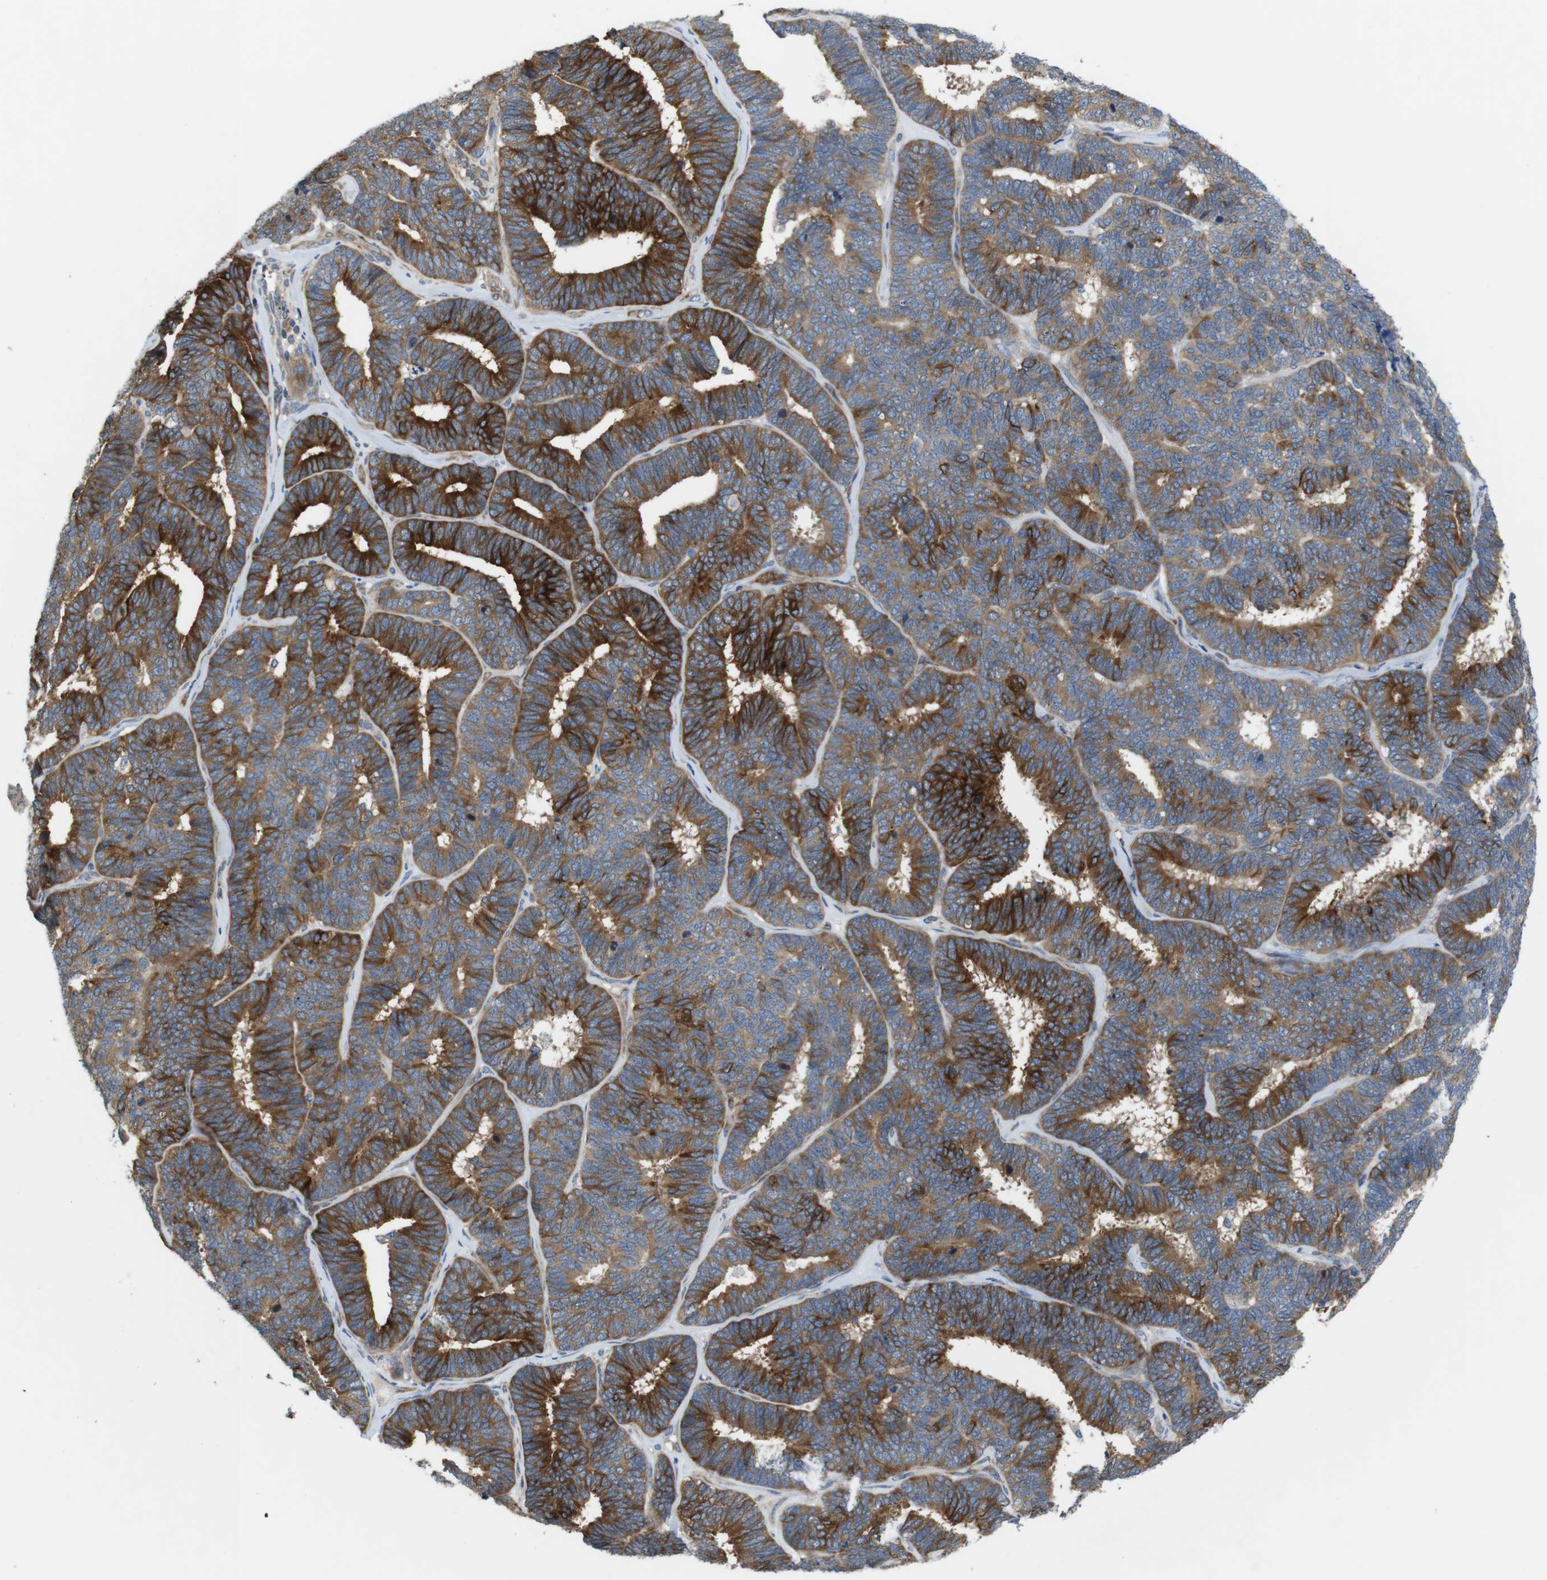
{"staining": {"intensity": "strong", "quantity": "25%-75%", "location": "cytoplasmic/membranous"}, "tissue": "endometrial cancer", "cell_type": "Tumor cells", "image_type": "cancer", "snomed": [{"axis": "morphology", "description": "Adenocarcinoma, NOS"}, {"axis": "topography", "description": "Endometrium"}], "caption": "A brown stain labels strong cytoplasmic/membranous positivity of a protein in endometrial cancer tumor cells. (DAB (3,3'-diaminobenzidine) = brown stain, brightfield microscopy at high magnification).", "gene": "DCLK1", "patient": {"sex": "female", "age": 70}}